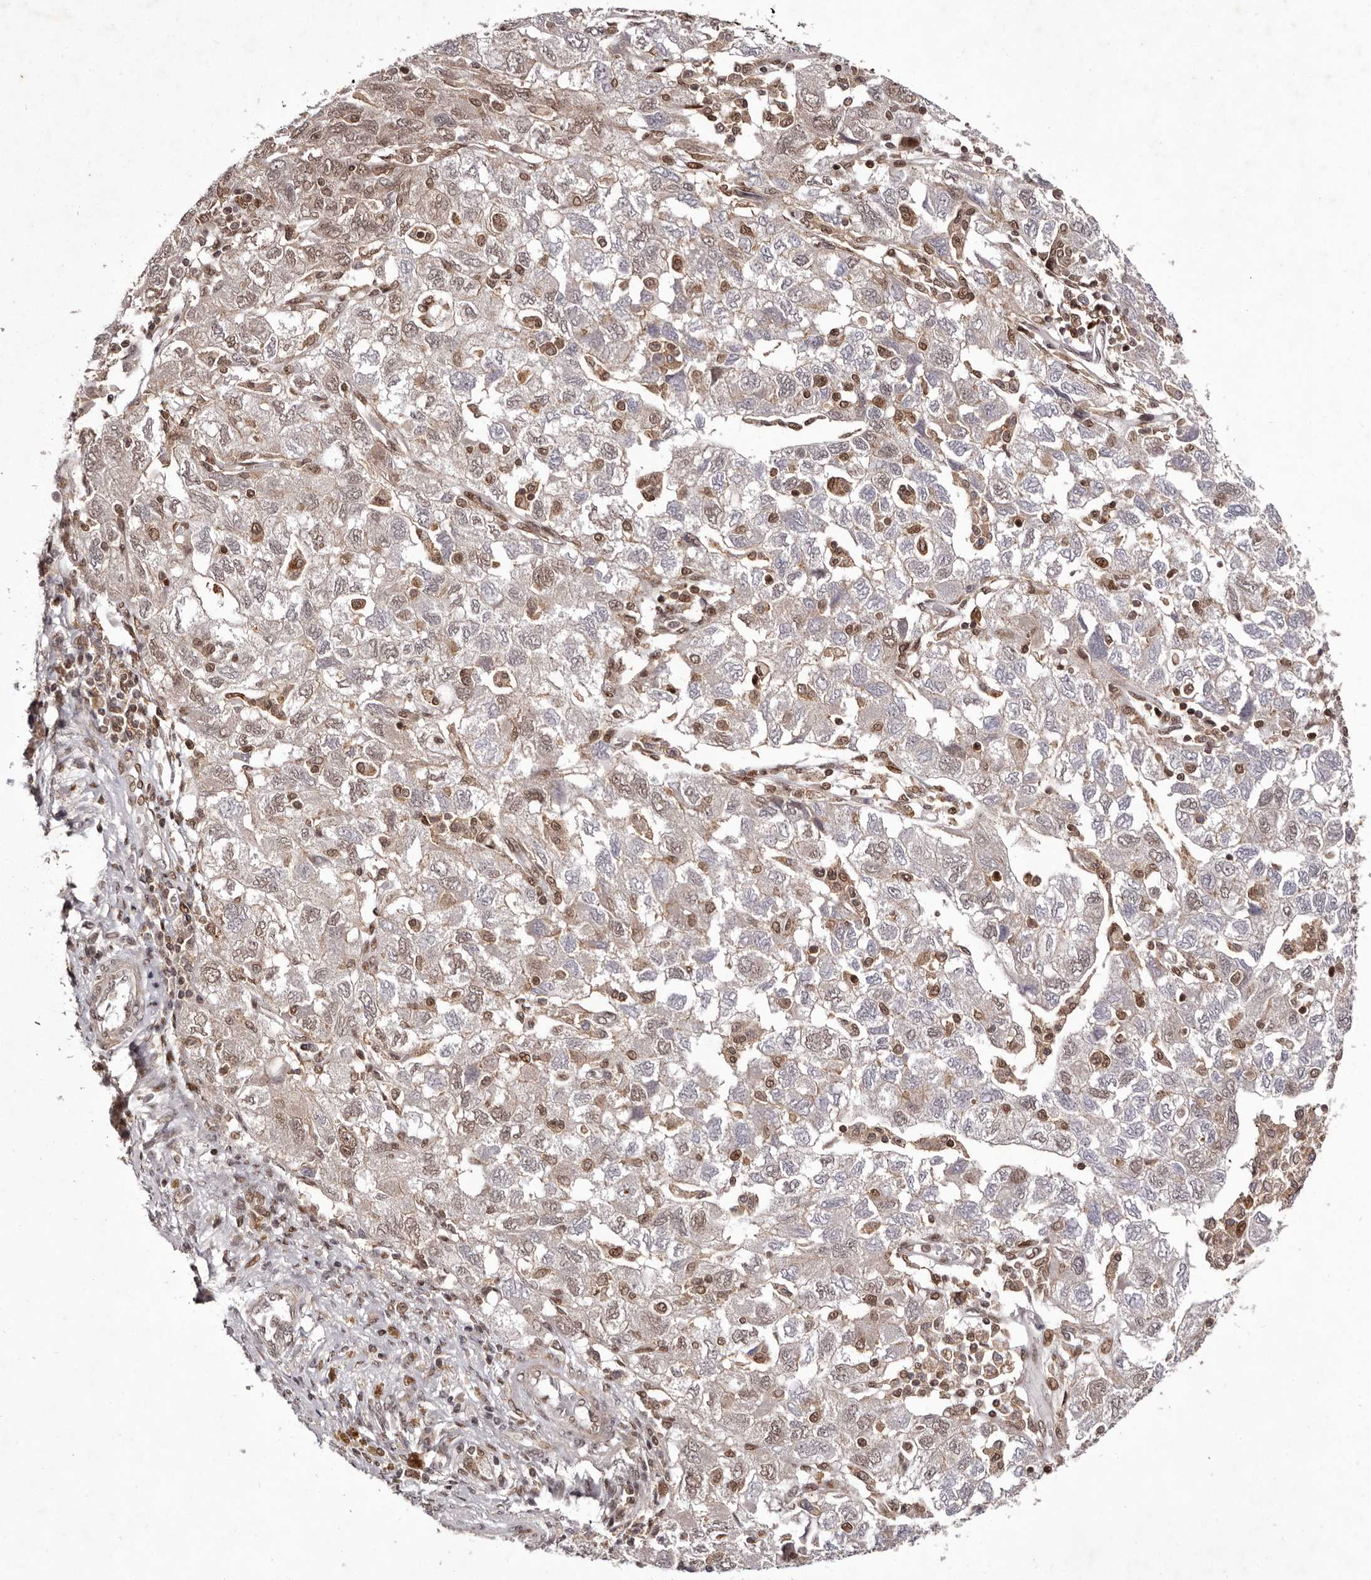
{"staining": {"intensity": "weak", "quantity": "25%-75%", "location": "nuclear"}, "tissue": "ovarian cancer", "cell_type": "Tumor cells", "image_type": "cancer", "snomed": [{"axis": "morphology", "description": "Carcinoma, NOS"}, {"axis": "morphology", "description": "Cystadenocarcinoma, serous, NOS"}, {"axis": "topography", "description": "Ovary"}], "caption": "Tumor cells display weak nuclear expression in approximately 25%-75% of cells in serous cystadenocarcinoma (ovarian). The staining is performed using DAB (3,3'-diaminobenzidine) brown chromogen to label protein expression. The nuclei are counter-stained blue using hematoxylin.", "gene": "FBXO5", "patient": {"sex": "female", "age": 69}}